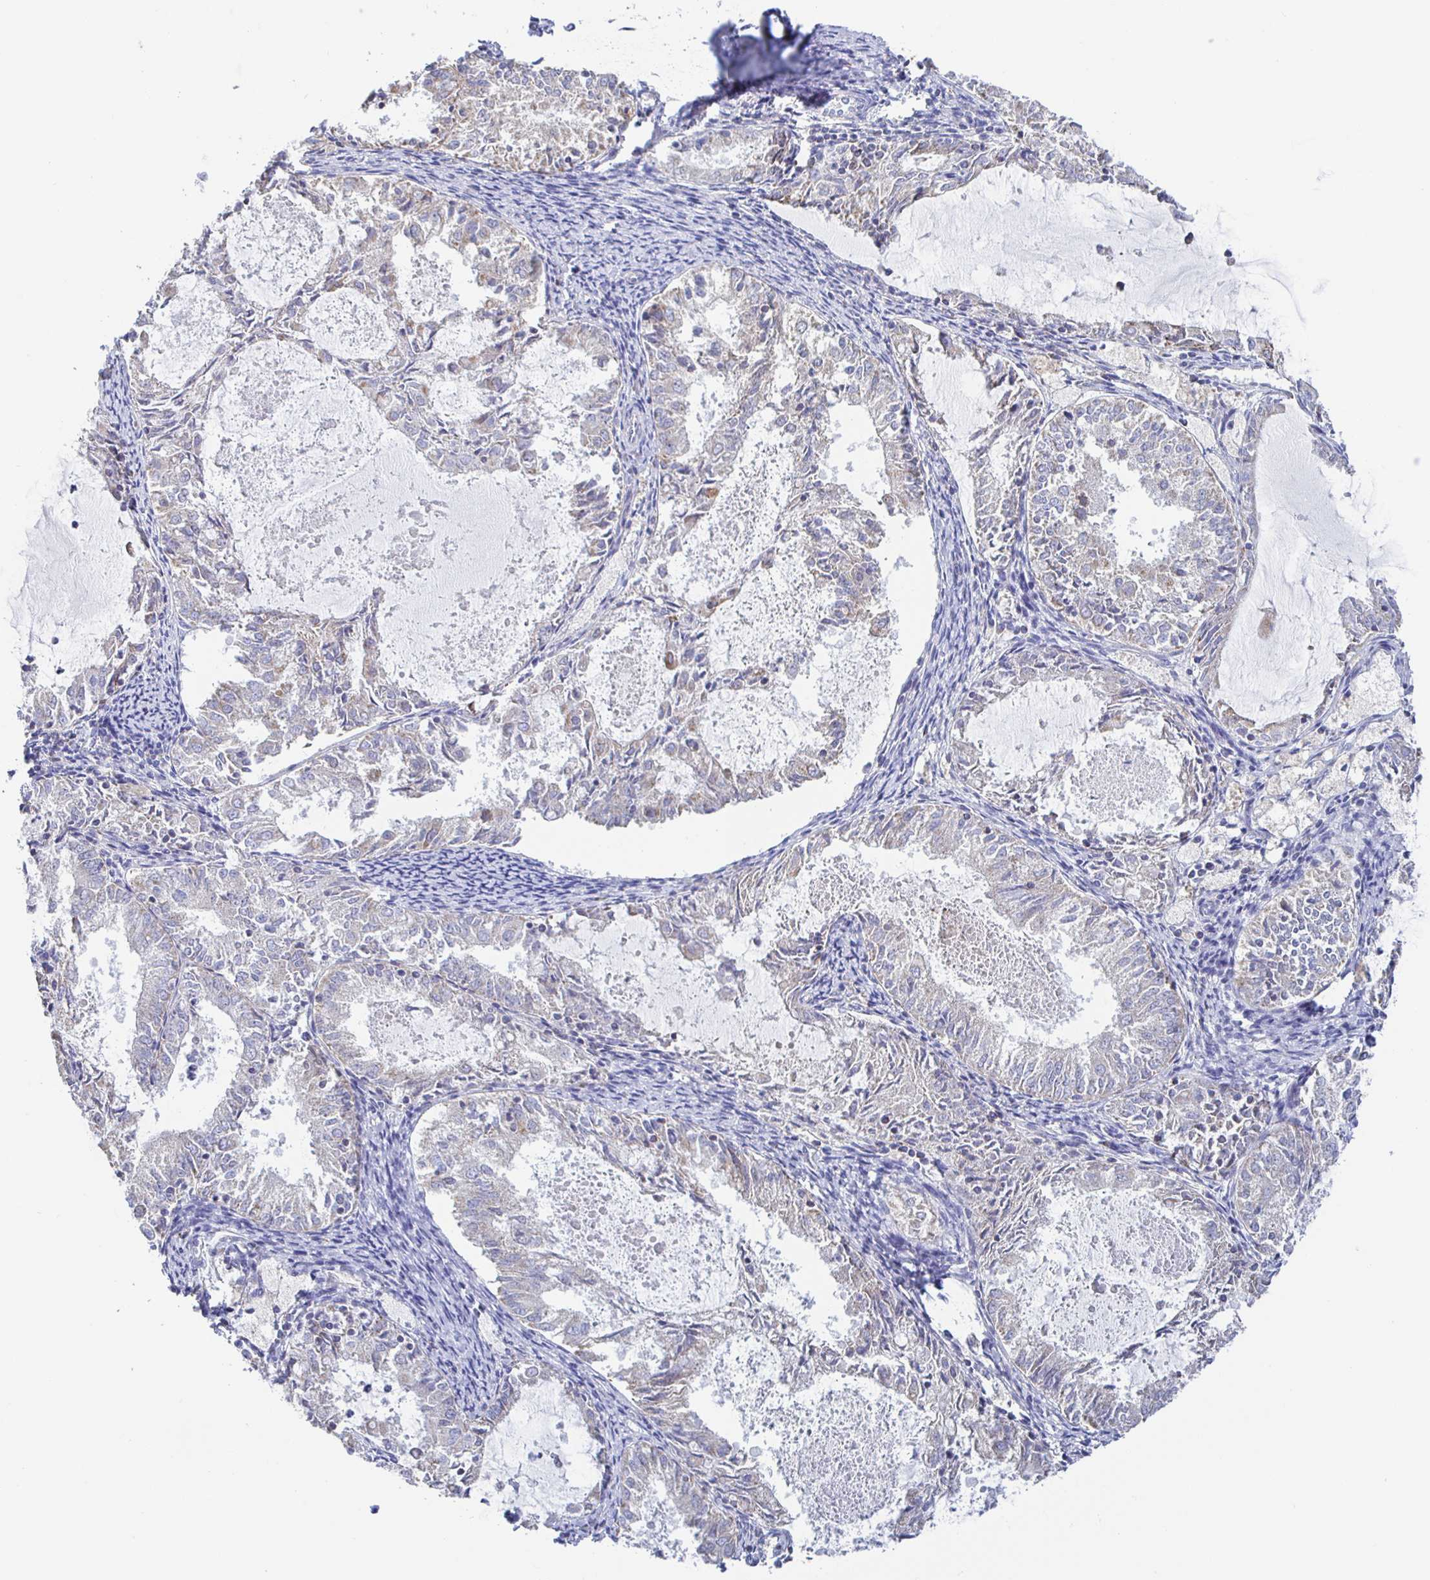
{"staining": {"intensity": "negative", "quantity": "none", "location": "none"}, "tissue": "endometrial cancer", "cell_type": "Tumor cells", "image_type": "cancer", "snomed": [{"axis": "morphology", "description": "Adenocarcinoma, NOS"}, {"axis": "topography", "description": "Endometrium"}], "caption": "Protein analysis of adenocarcinoma (endometrial) demonstrates no significant positivity in tumor cells. Brightfield microscopy of immunohistochemistry (IHC) stained with DAB (brown) and hematoxylin (blue), captured at high magnification.", "gene": "SYNGR4", "patient": {"sex": "female", "age": 57}}